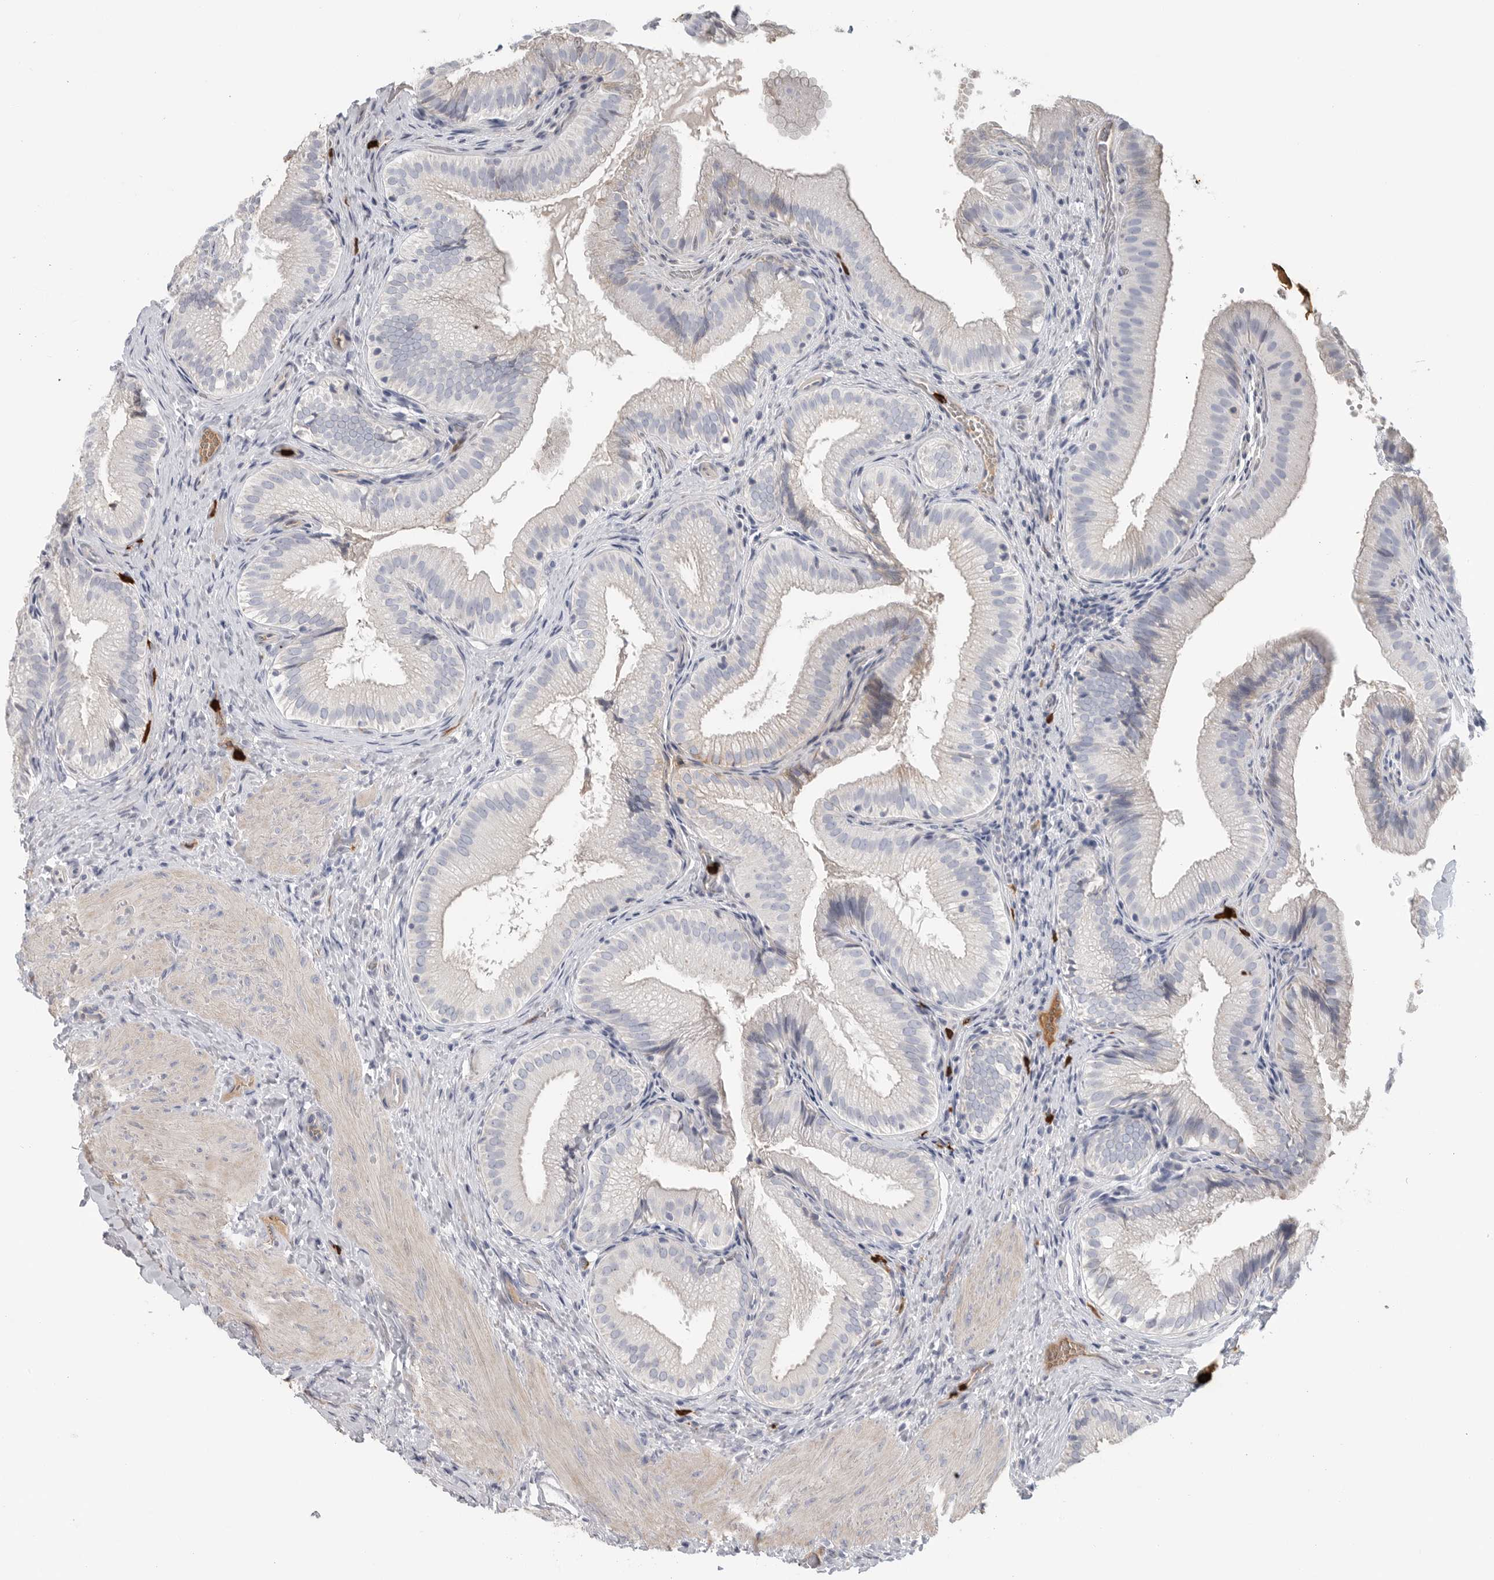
{"staining": {"intensity": "negative", "quantity": "none", "location": "none"}, "tissue": "gallbladder", "cell_type": "Glandular cells", "image_type": "normal", "snomed": [{"axis": "morphology", "description": "Normal tissue, NOS"}, {"axis": "topography", "description": "Gallbladder"}], "caption": "The immunohistochemistry photomicrograph has no significant positivity in glandular cells of gallbladder. Nuclei are stained in blue.", "gene": "CYB561D1", "patient": {"sex": "female", "age": 30}}